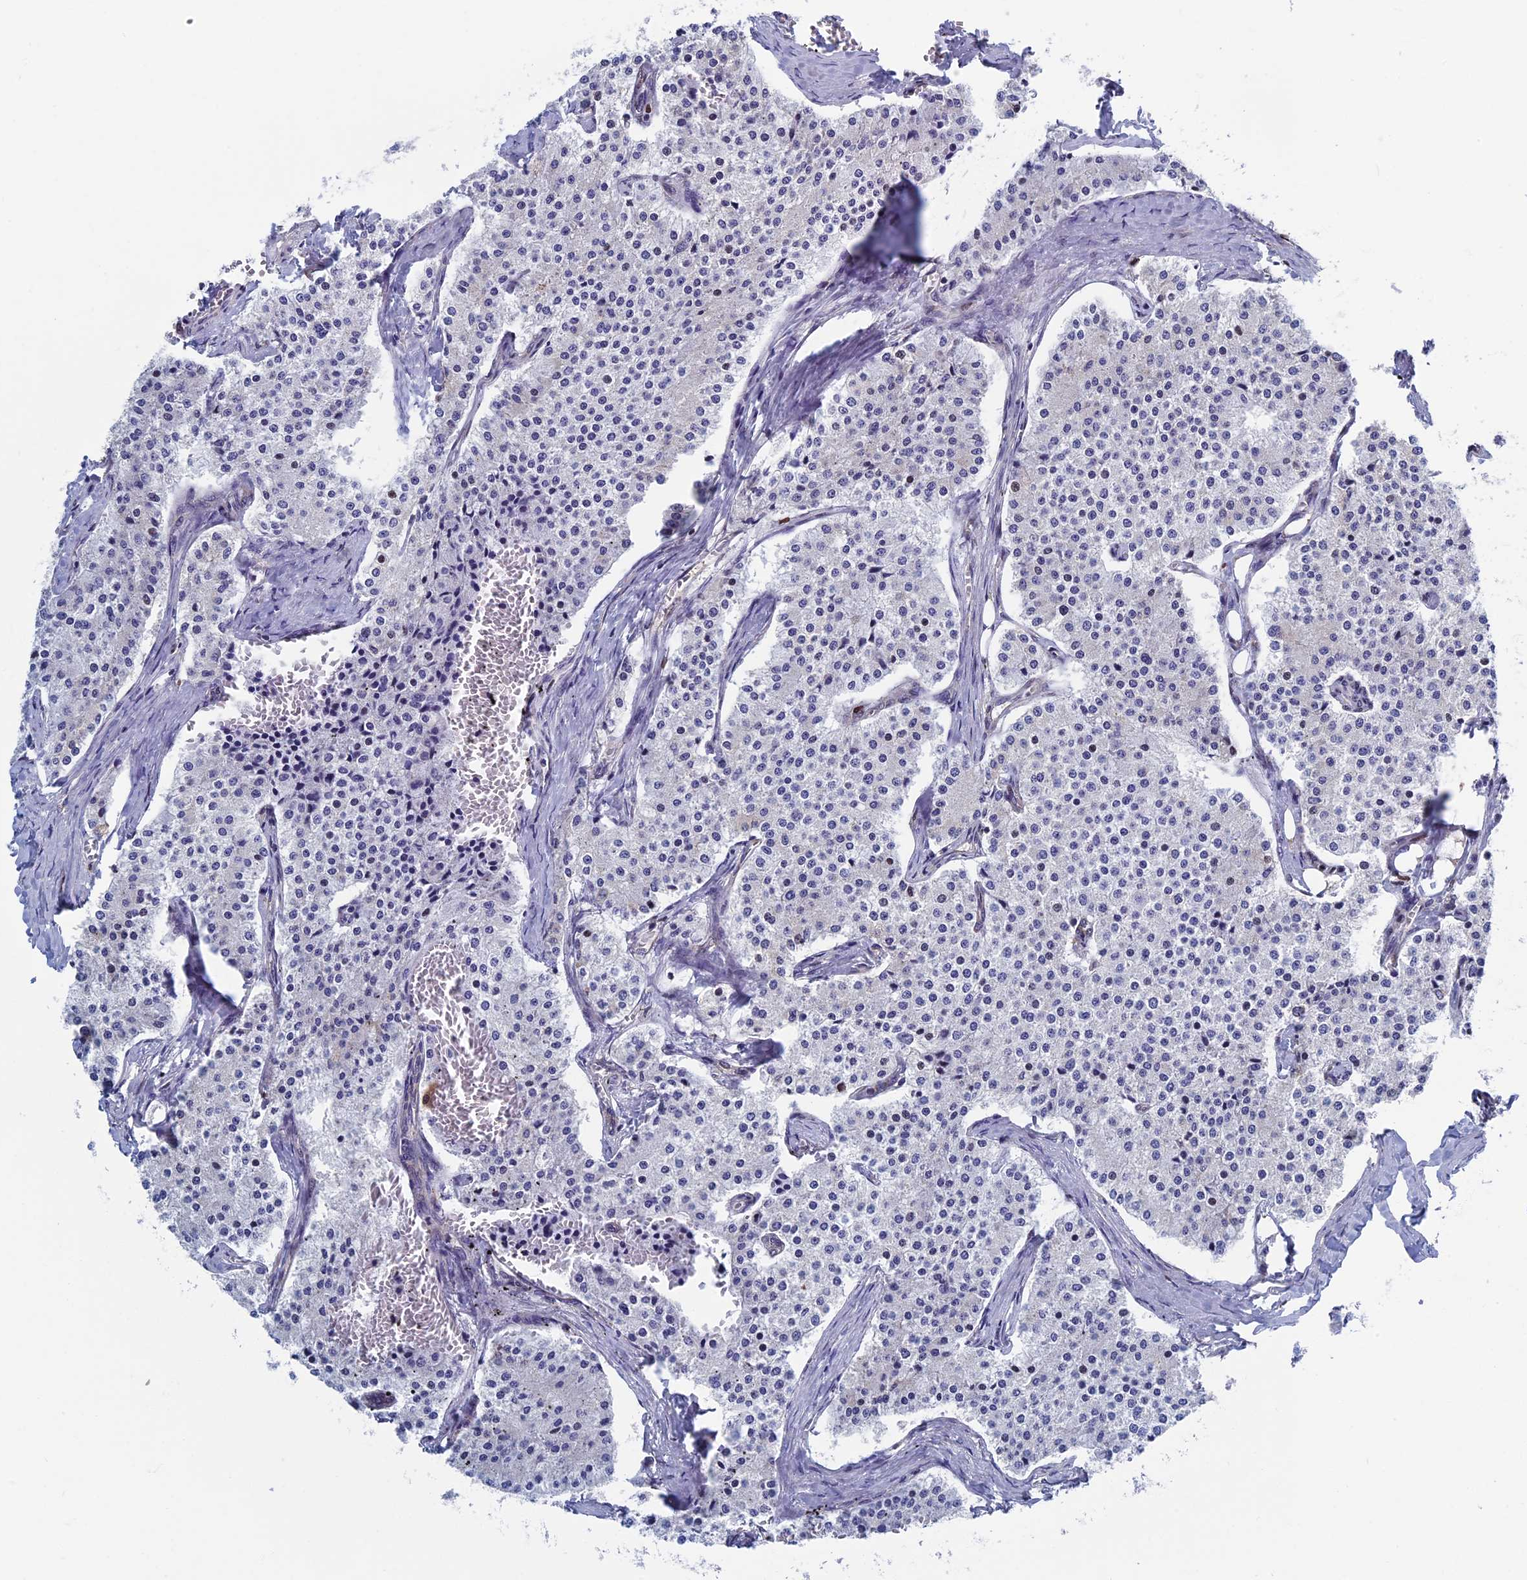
{"staining": {"intensity": "negative", "quantity": "none", "location": "none"}, "tissue": "carcinoid", "cell_type": "Tumor cells", "image_type": "cancer", "snomed": [{"axis": "morphology", "description": "Carcinoid, malignant, NOS"}, {"axis": "topography", "description": "Colon"}], "caption": "An image of human carcinoid (malignant) is negative for staining in tumor cells. The staining is performed using DAB (3,3'-diaminobenzidine) brown chromogen with nuclei counter-stained in using hematoxylin.", "gene": "YBX1", "patient": {"sex": "female", "age": 52}}